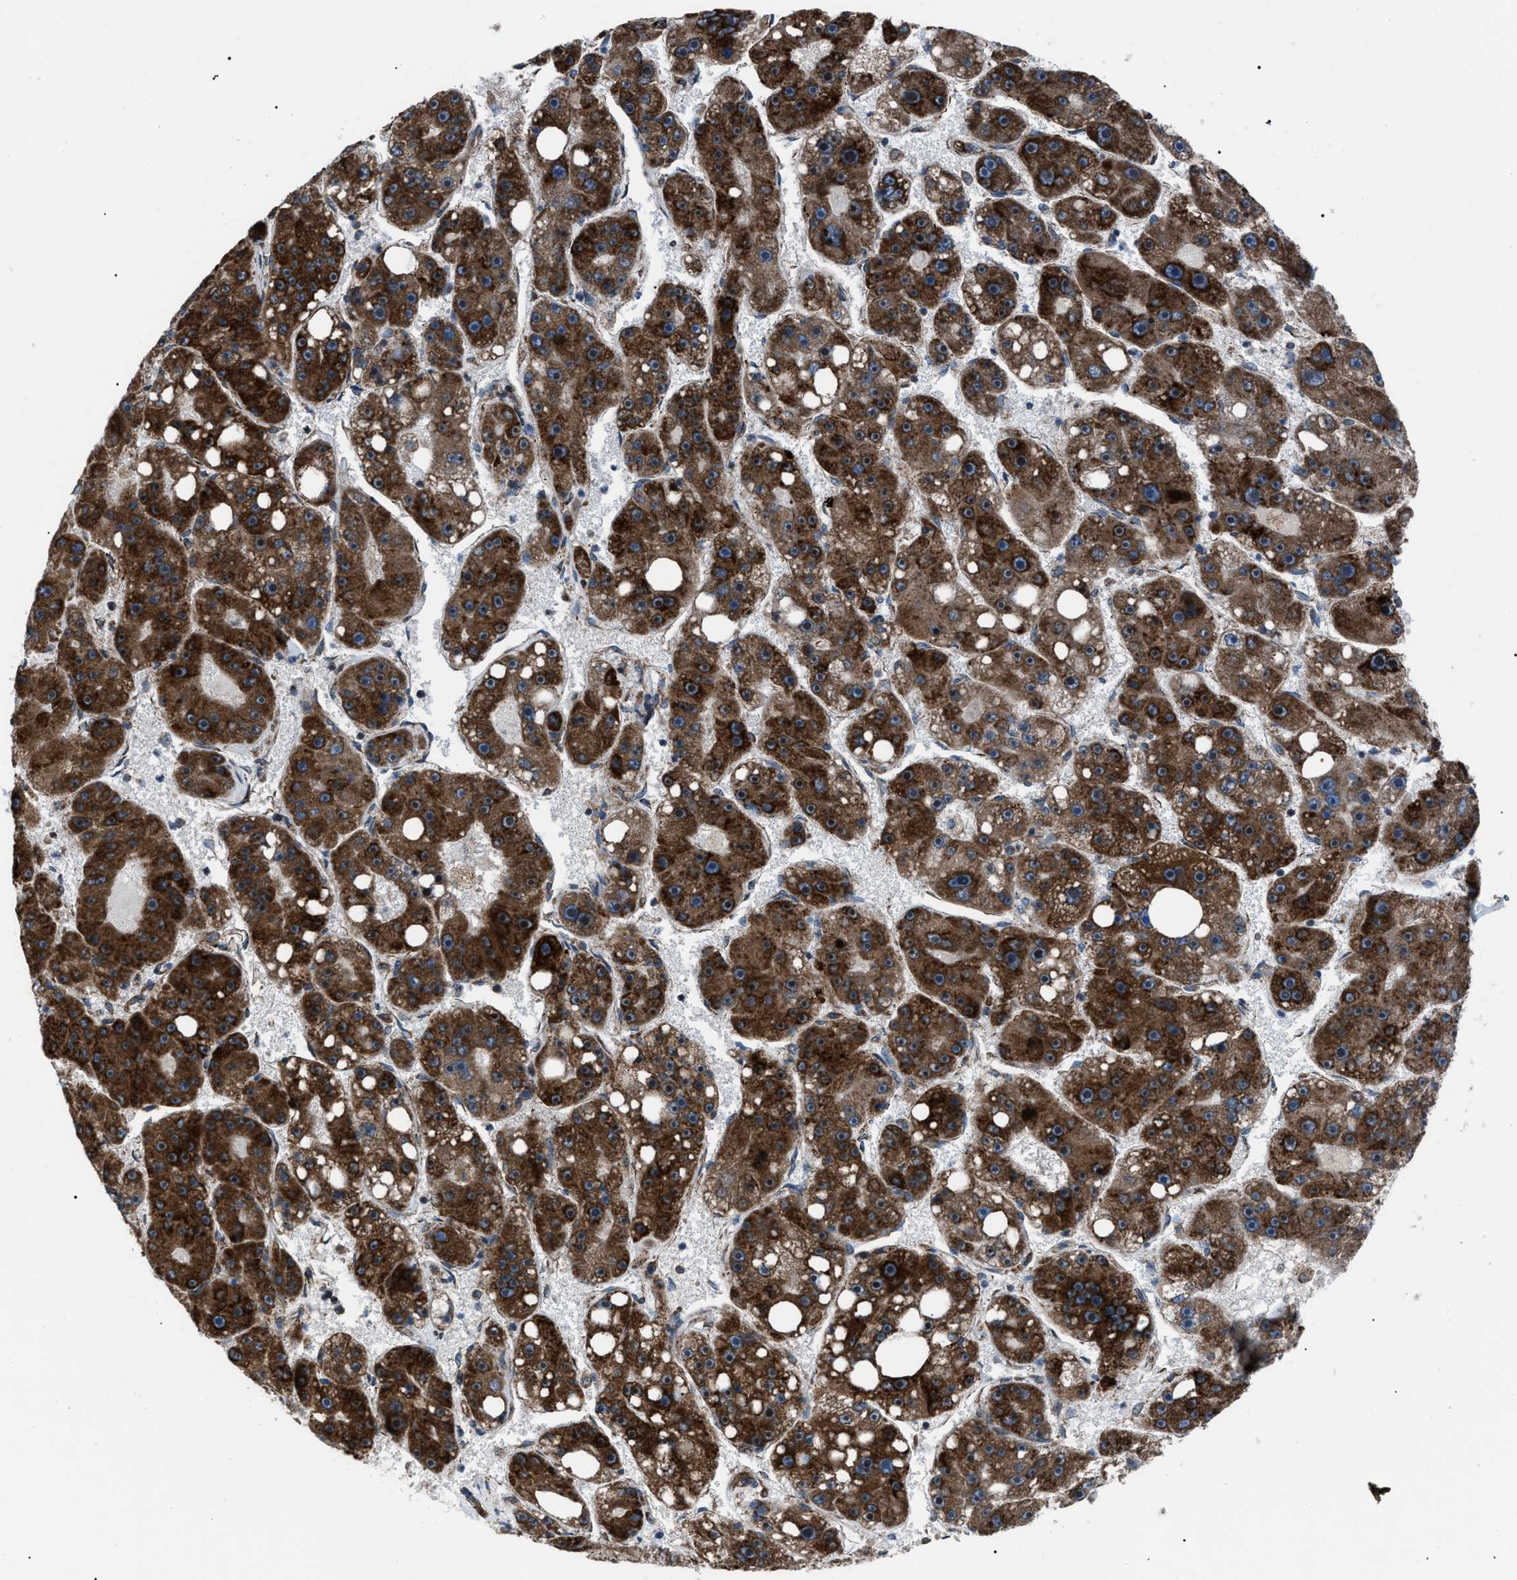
{"staining": {"intensity": "strong", "quantity": ">75%", "location": "cytoplasmic/membranous"}, "tissue": "liver cancer", "cell_type": "Tumor cells", "image_type": "cancer", "snomed": [{"axis": "morphology", "description": "Carcinoma, Hepatocellular, NOS"}, {"axis": "topography", "description": "Liver"}], "caption": "Immunohistochemistry (IHC) photomicrograph of liver cancer stained for a protein (brown), which demonstrates high levels of strong cytoplasmic/membranous positivity in approximately >75% of tumor cells.", "gene": "AGO2", "patient": {"sex": "female", "age": 61}}